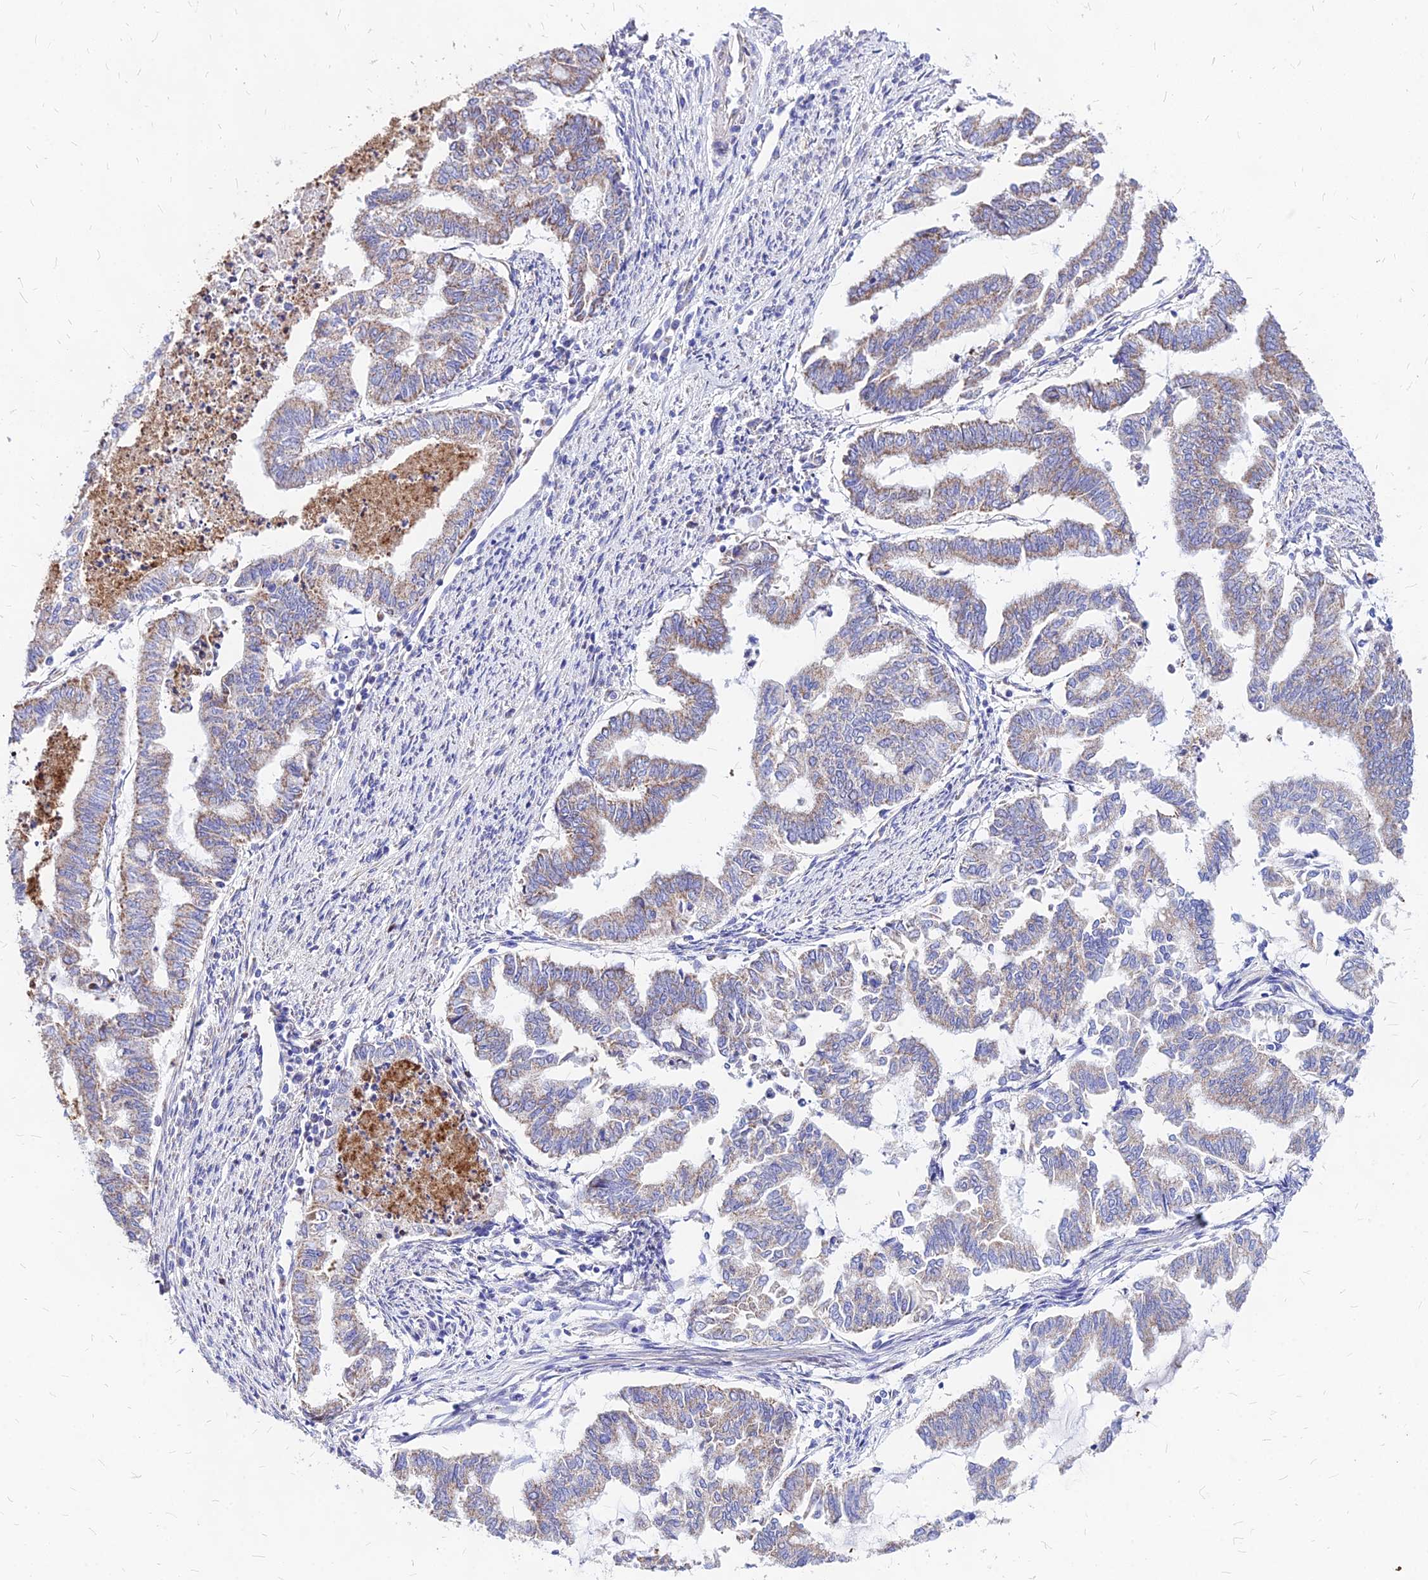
{"staining": {"intensity": "weak", "quantity": "25%-75%", "location": "cytoplasmic/membranous"}, "tissue": "endometrial cancer", "cell_type": "Tumor cells", "image_type": "cancer", "snomed": [{"axis": "morphology", "description": "Adenocarcinoma, NOS"}, {"axis": "topography", "description": "Endometrium"}], "caption": "Endometrial cancer (adenocarcinoma) tissue demonstrates weak cytoplasmic/membranous staining in about 25%-75% of tumor cells, visualized by immunohistochemistry. The protein is stained brown, and the nuclei are stained in blue (DAB IHC with brightfield microscopy, high magnification).", "gene": "MRPL3", "patient": {"sex": "female", "age": 79}}